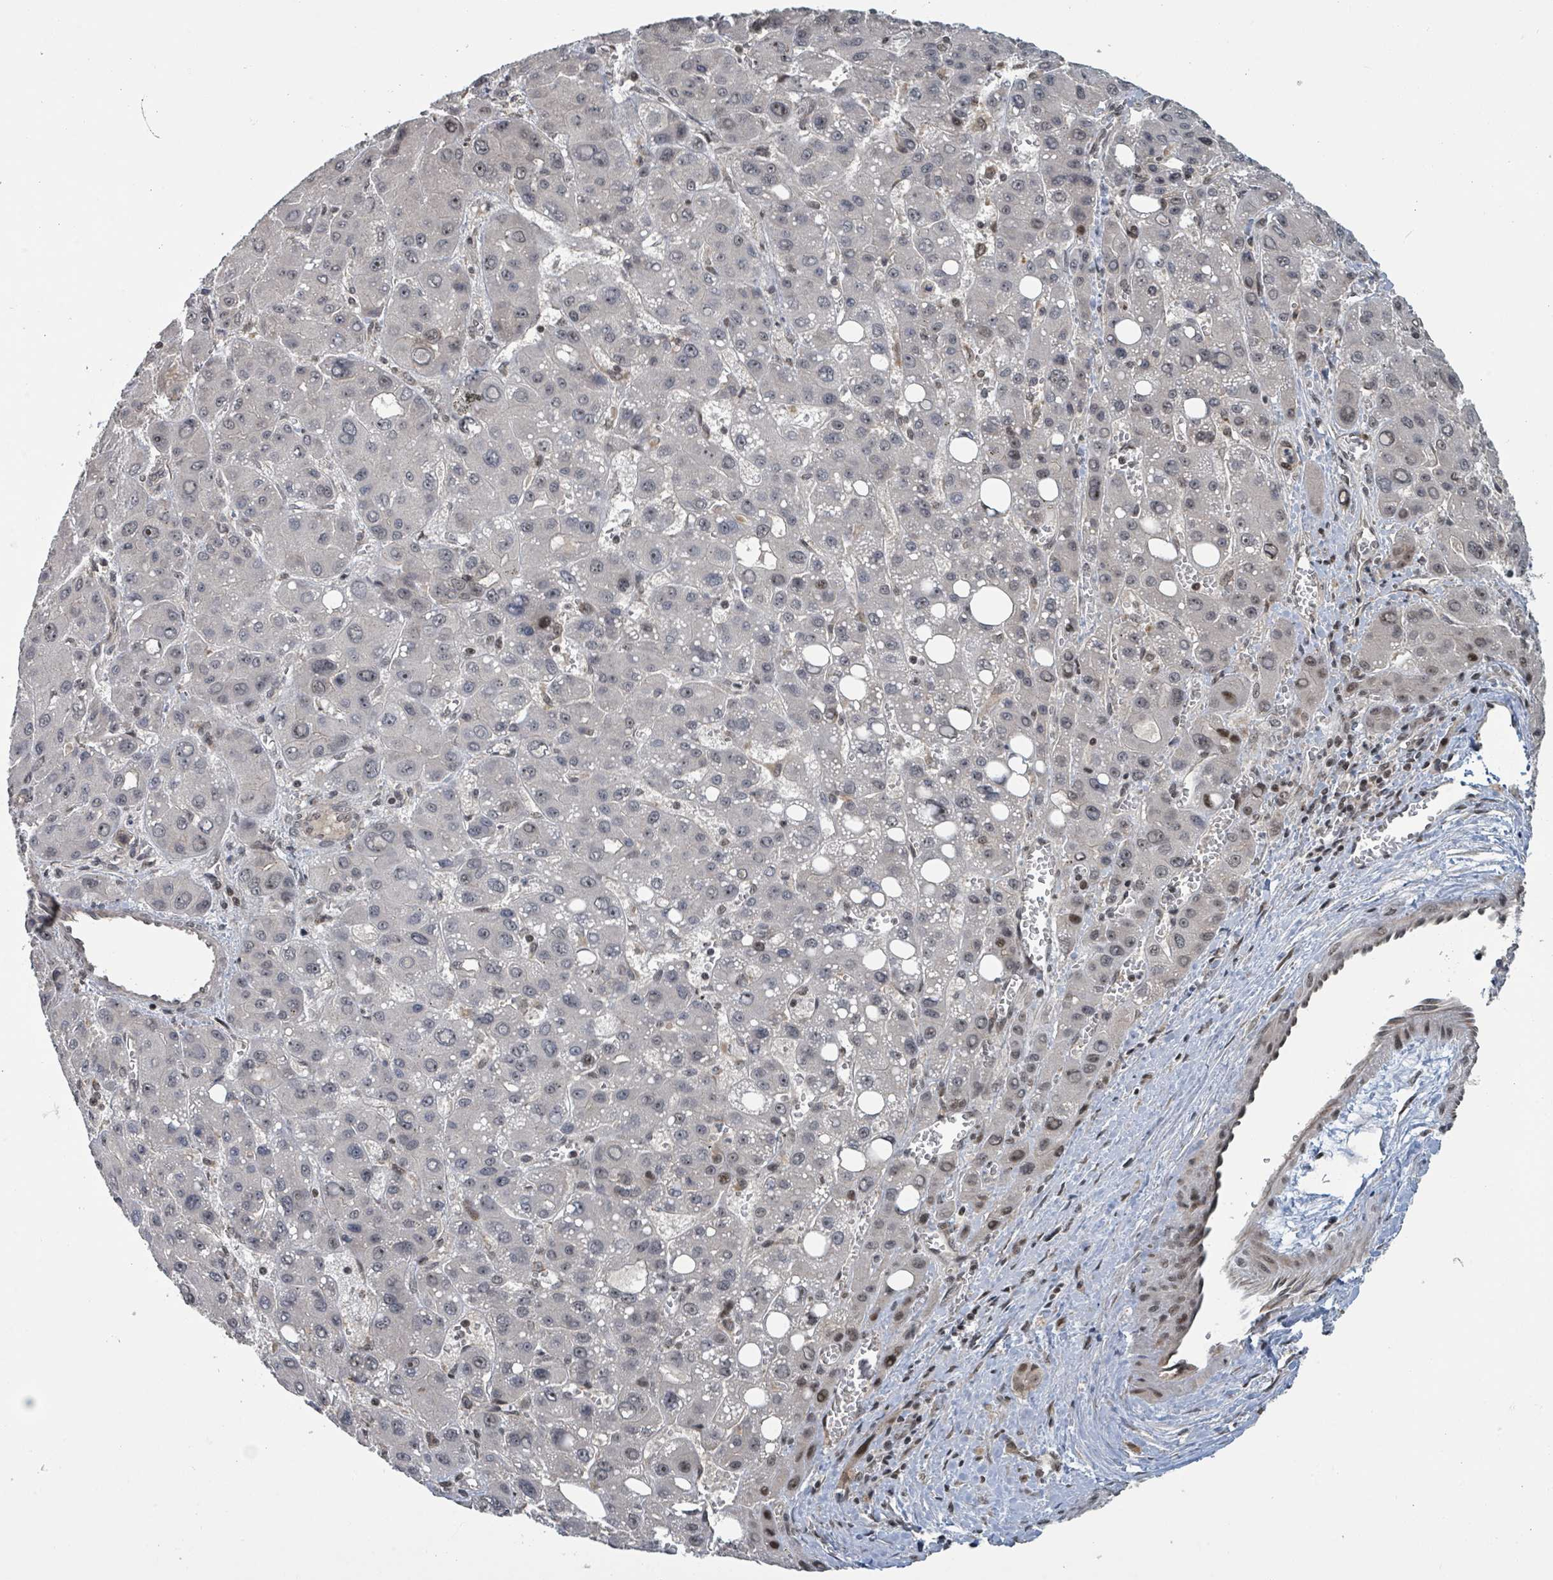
{"staining": {"intensity": "weak", "quantity": "<25%", "location": "nuclear"}, "tissue": "liver cancer", "cell_type": "Tumor cells", "image_type": "cancer", "snomed": [{"axis": "morphology", "description": "Carcinoma, Hepatocellular, NOS"}, {"axis": "topography", "description": "Liver"}], "caption": "Immunohistochemical staining of hepatocellular carcinoma (liver) shows no significant staining in tumor cells.", "gene": "ZBTB14", "patient": {"sex": "male", "age": 55}}